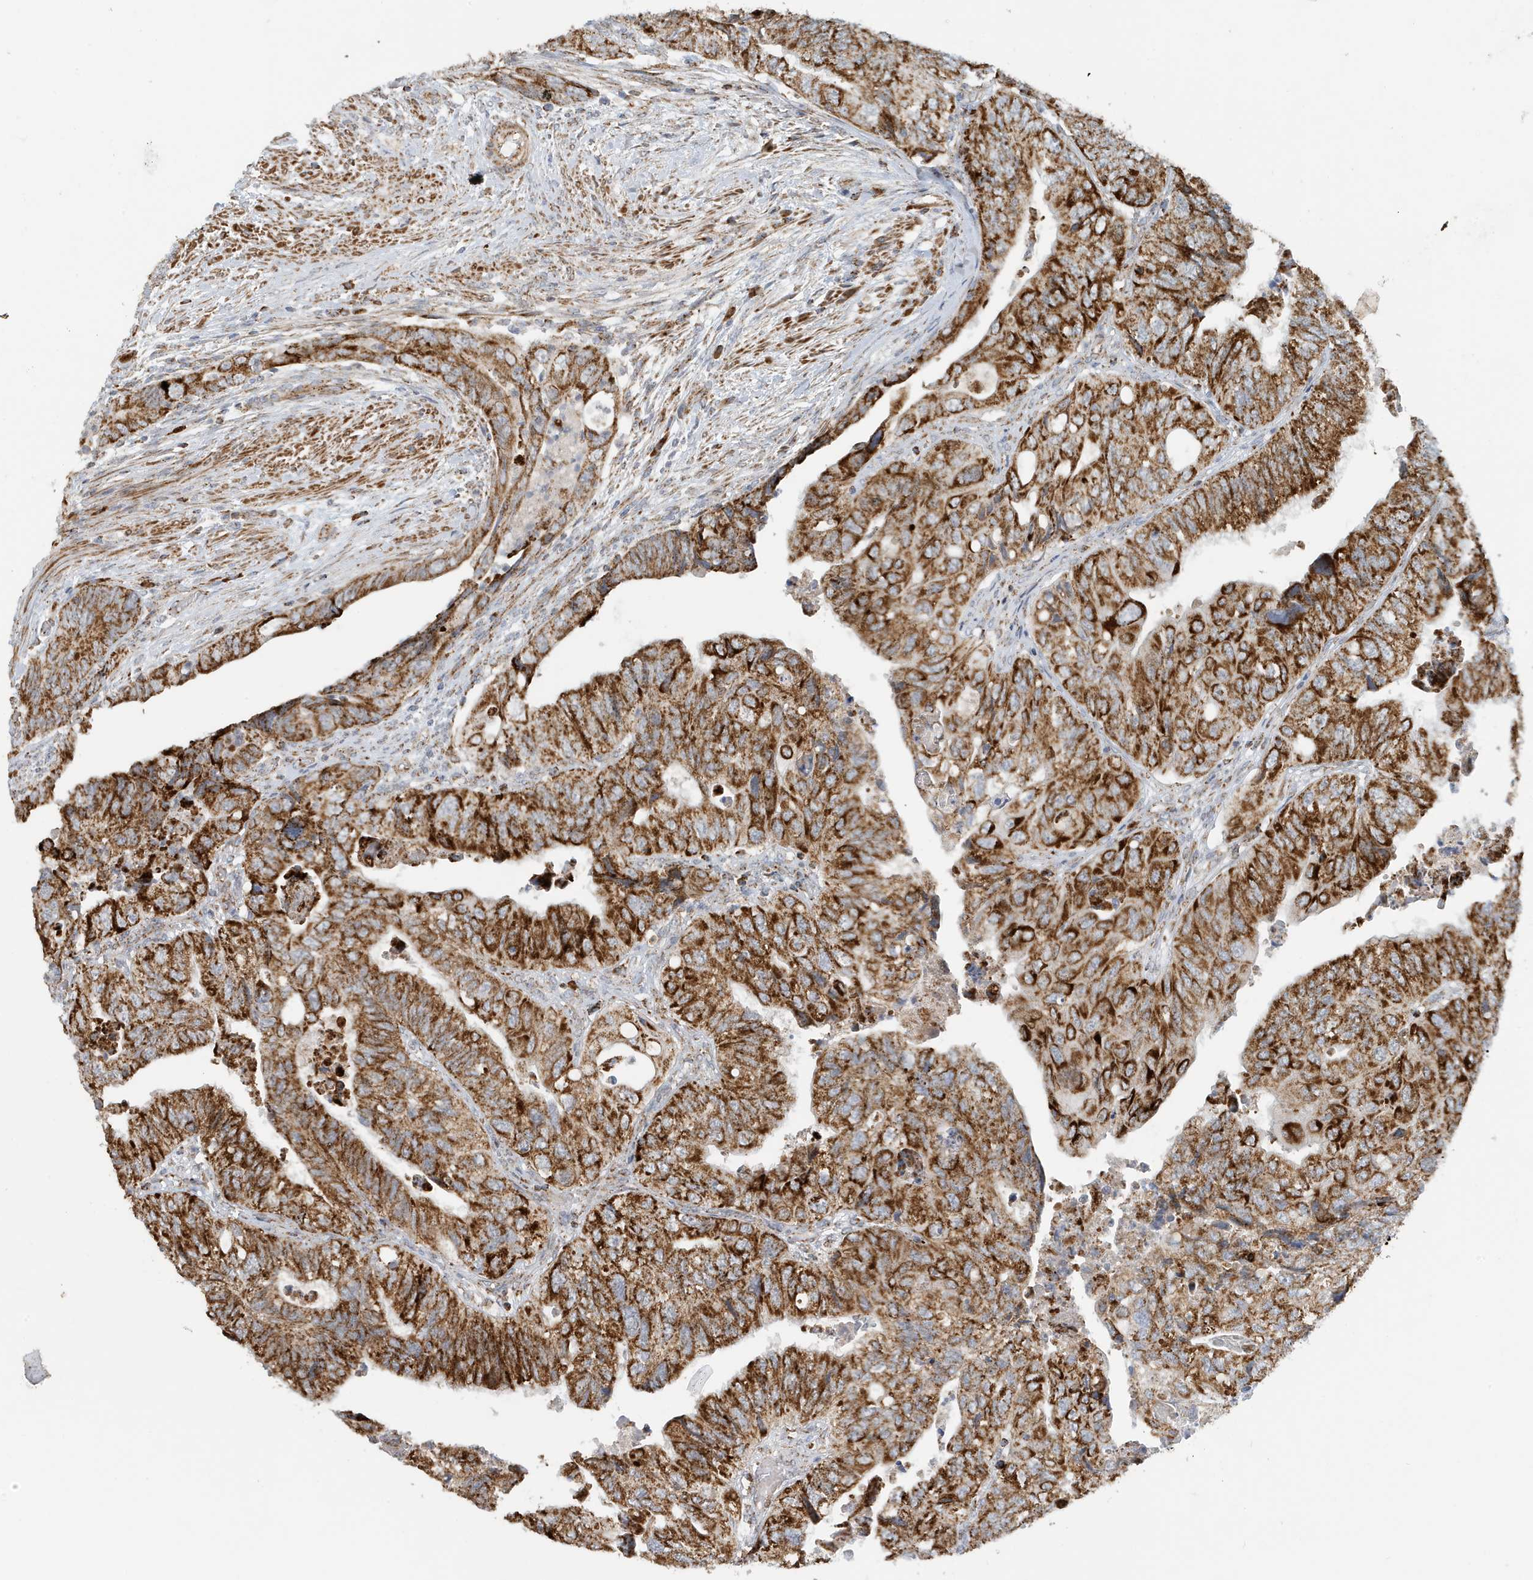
{"staining": {"intensity": "strong", "quantity": ">75%", "location": "cytoplasmic/membranous"}, "tissue": "colorectal cancer", "cell_type": "Tumor cells", "image_type": "cancer", "snomed": [{"axis": "morphology", "description": "Adenocarcinoma, NOS"}, {"axis": "topography", "description": "Rectum"}], "caption": "IHC histopathology image of neoplastic tissue: colorectal cancer (adenocarcinoma) stained using immunohistochemistry (IHC) shows high levels of strong protein expression localized specifically in the cytoplasmic/membranous of tumor cells, appearing as a cytoplasmic/membranous brown color.", "gene": "MAN1A1", "patient": {"sex": "male", "age": 63}}